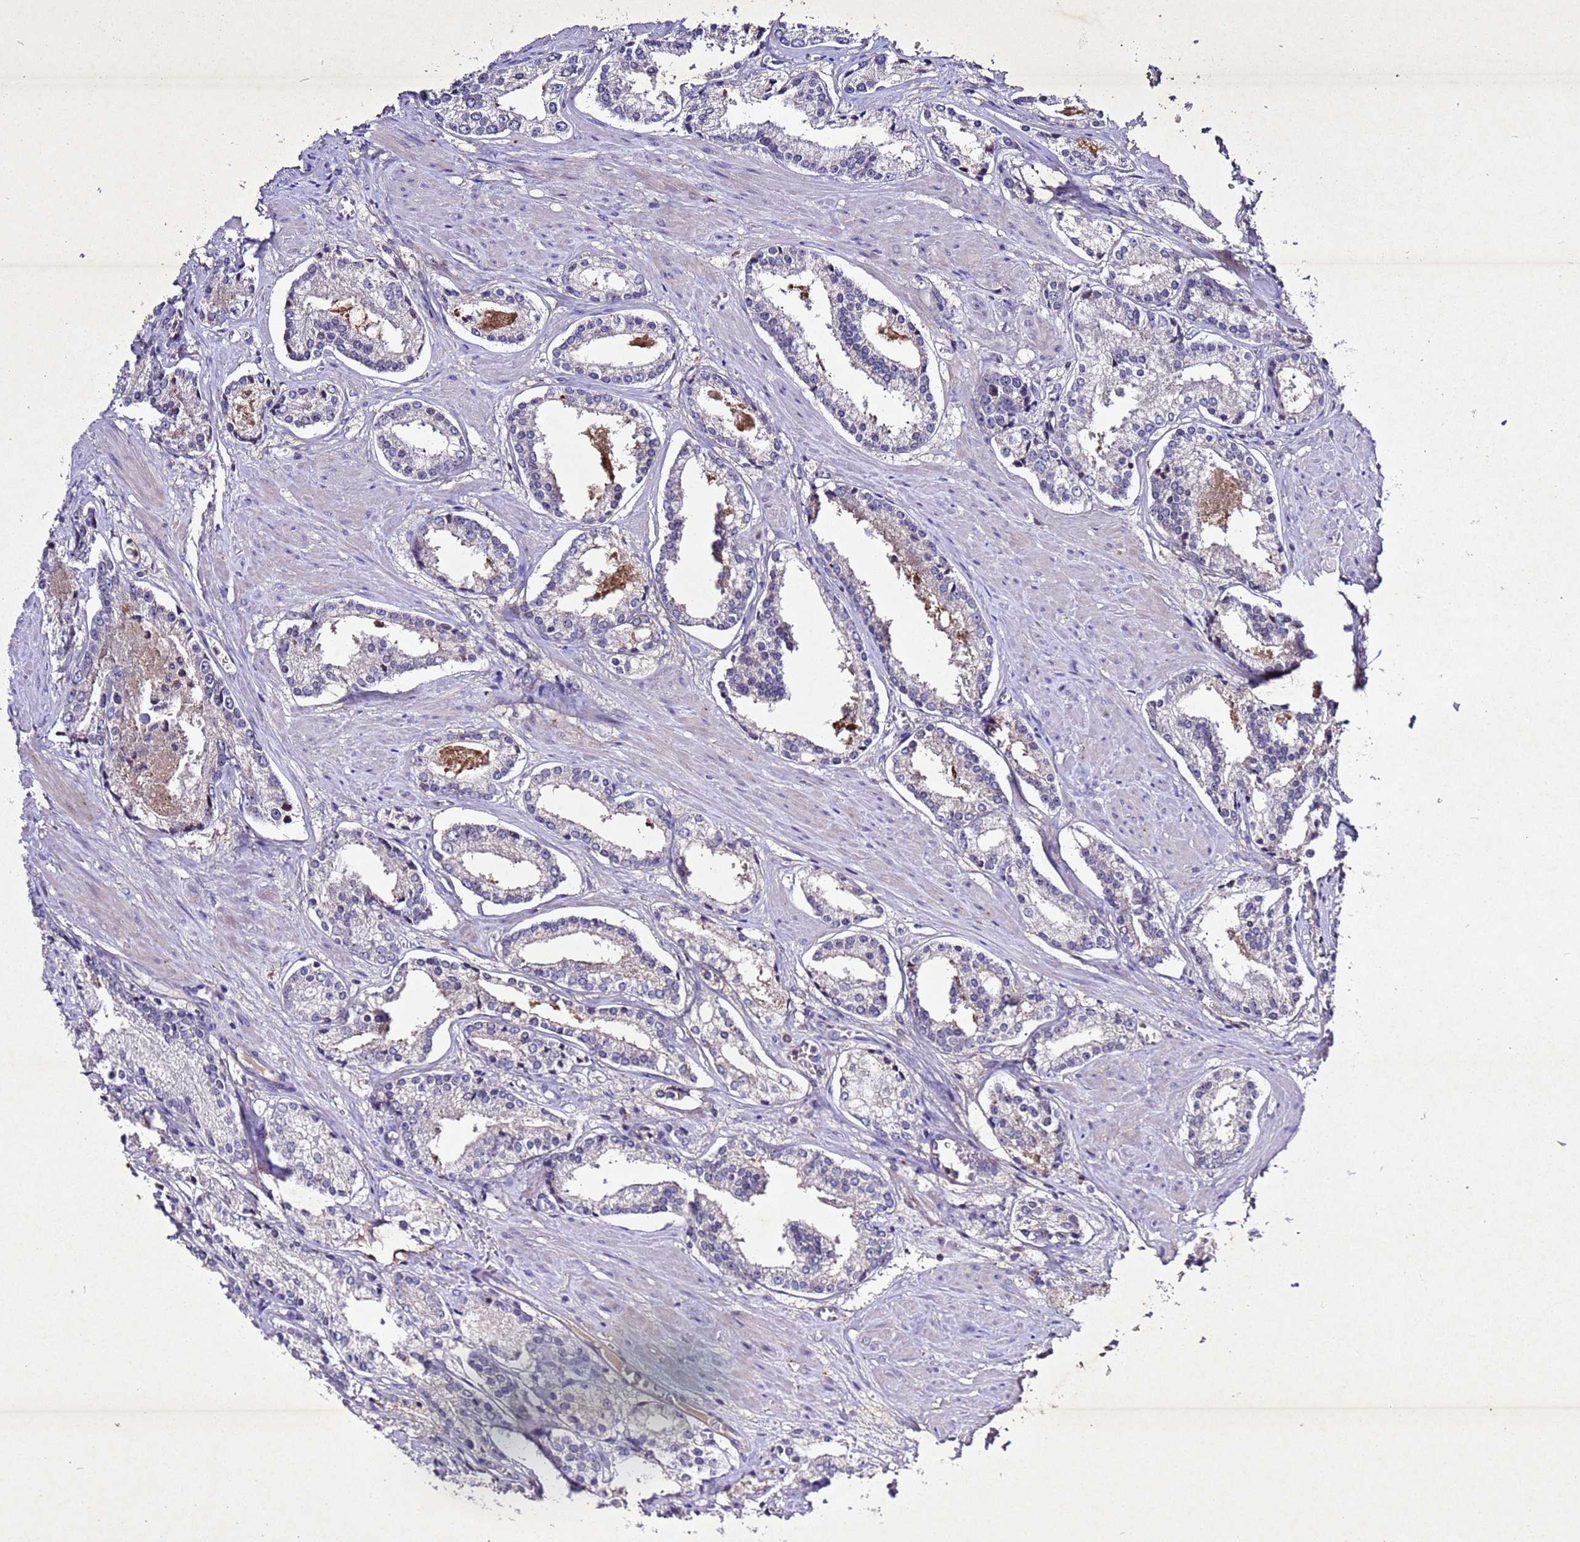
{"staining": {"intensity": "negative", "quantity": "none", "location": "none"}, "tissue": "prostate cancer", "cell_type": "Tumor cells", "image_type": "cancer", "snomed": [{"axis": "morphology", "description": "Adenocarcinoma, Low grade"}, {"axis": "topography", "description": "Prostate"}], "caption": "Immunohistochemistry (IHC) of prostate low-grade adenocarcinoma demonstrates no expression in tumor cells. (Stains: DAB (3,3'-diaminobenzidine) immunohistochemistry (IHC) with hematoxylin counter stain, Microscopy: brightfield microscopy at high magnification).", "gene": "SV2B", "patient": {"sex": "male", "age": 54}}